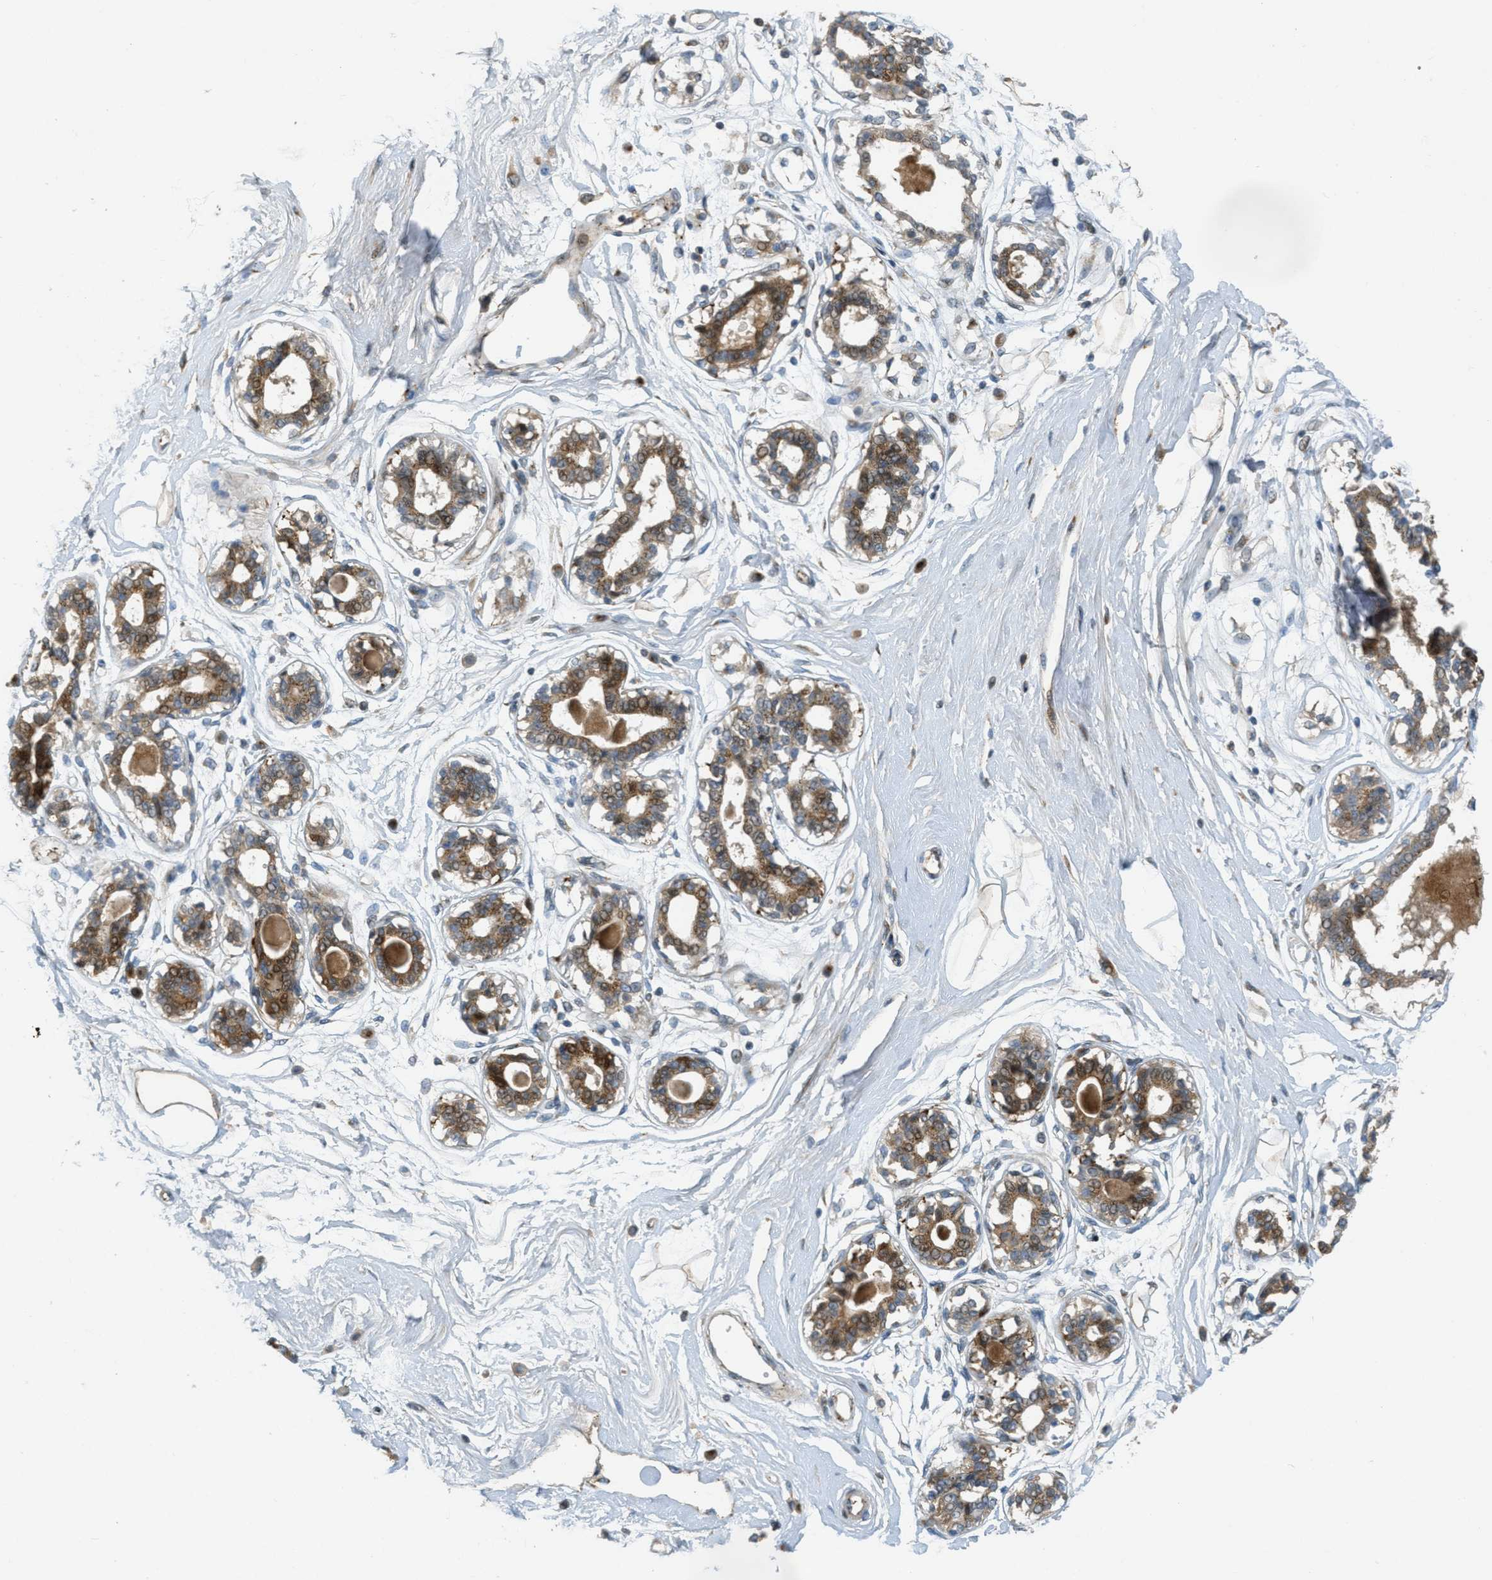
{"staining": {"intensity": "moderate", "quantity": ">75%", "location": "cytoplasmic/membranous"}, "tissue": "breast", "cell_type": "Glandular cells", "image_type": "normal", "snomed": [{"axis": "morphology", "description": "Normal tissue, NOS"}, {"axis": "topography", "description": "Breast"}], "caption": "An immunohistochemistry (IHC) photomicrograph of normal tissue is shown. Protein staining in brown shows moderate cytoplasmic/membranous positivity in breast within glandular cells. (DAB IHC, brown staining for protein, blue staining for nuclei).", "gene": "ZFPL1", "patient": {"sex": "female", "age": 45}}